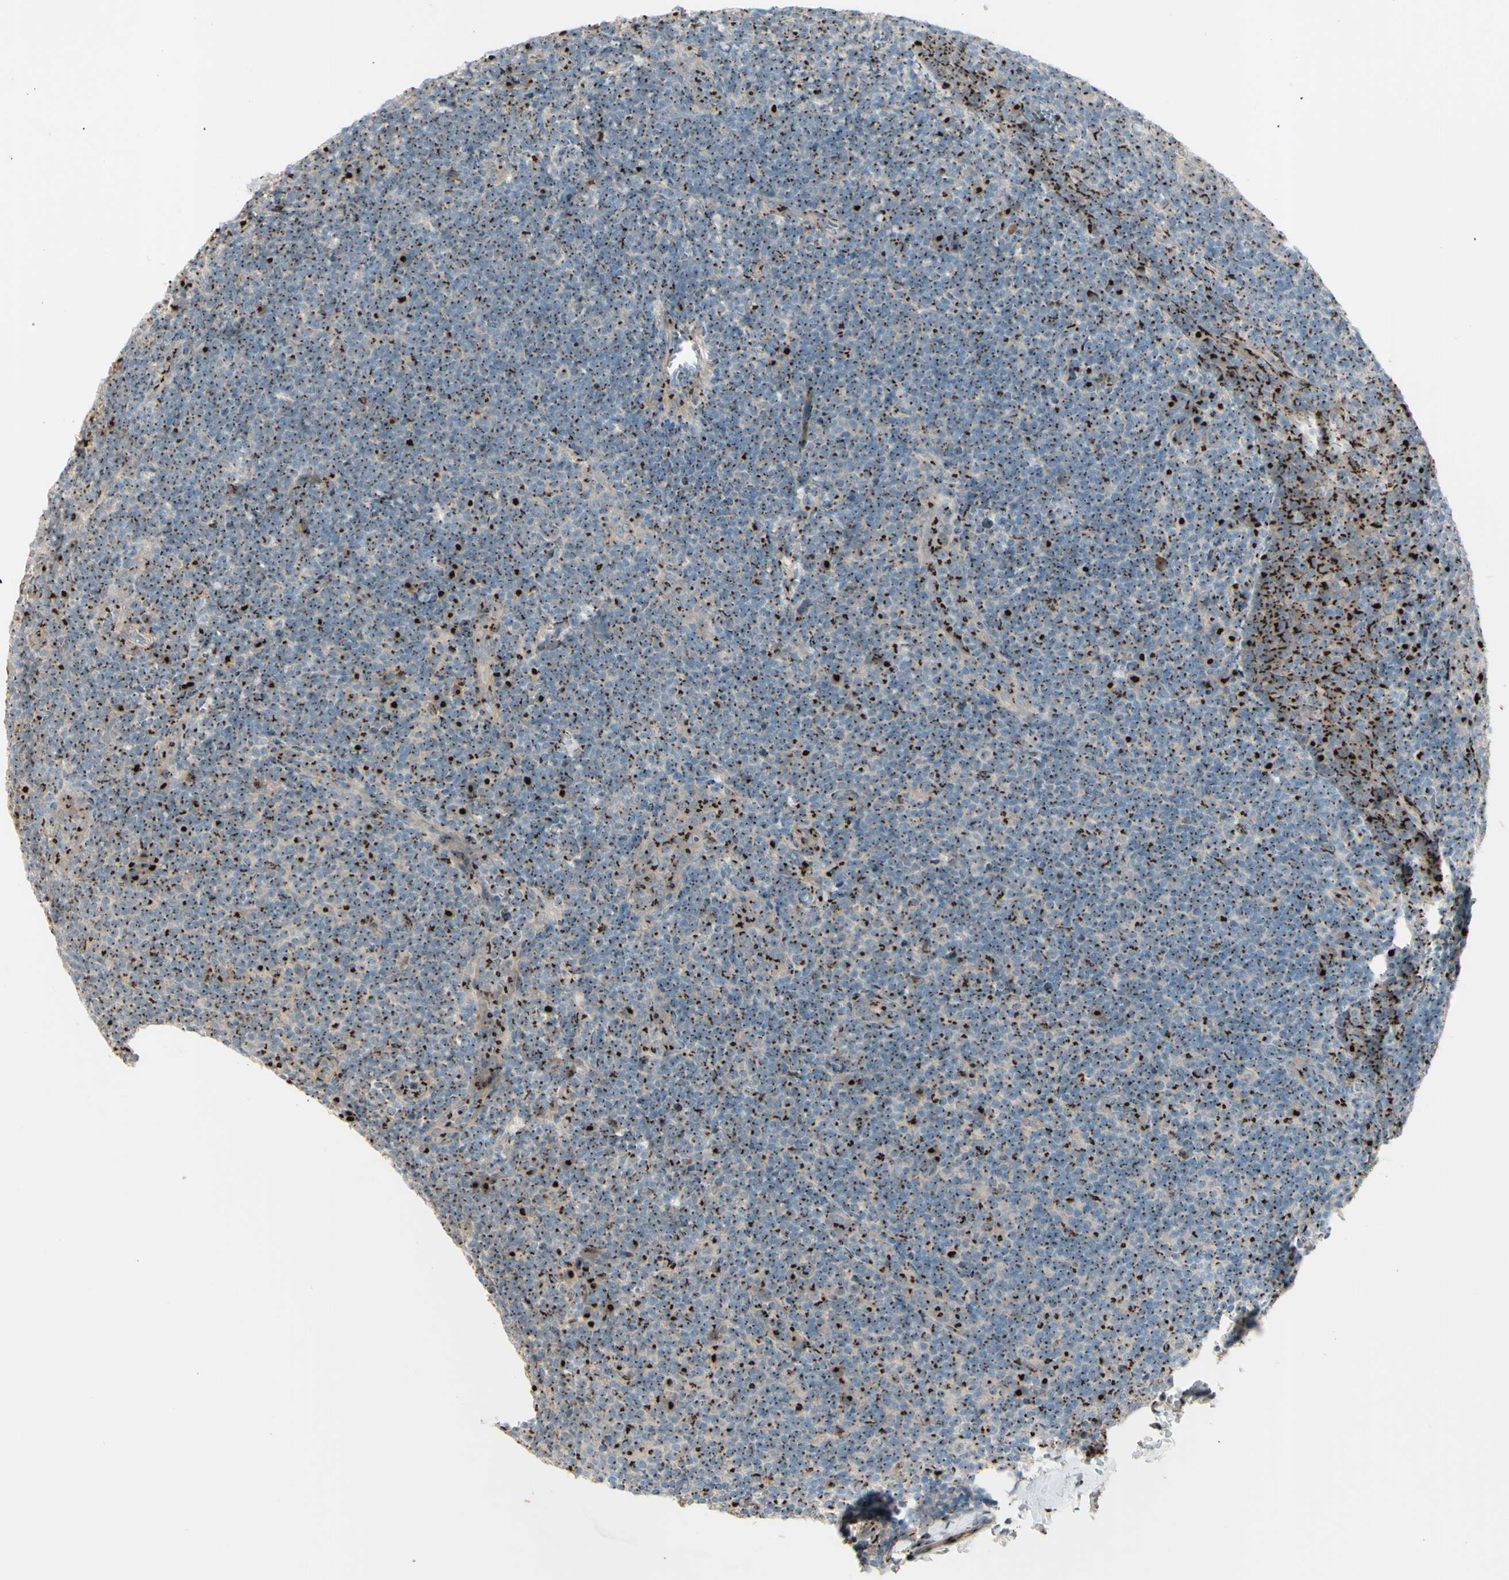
{"staining": {"intensity": "moderate", "quantity": "25%-75%", "location": "cytoplasmic/membranous"}, "tissue": "tonsil", "cell_type": "Germinal center cells", "image_type": "normal", "snomed": [{"axis": "morphology", "description": "Normal tissue, NOS"}, {"axis": "topography", "description": "Tonsil"}], "caption": "Brown immunohistochemical staining in benign human tonsil reveals moderate cytoplasmic/membranous staining in approximately 25%-75% of germinal center cells.", "gene": "BPNT2", "patient": {"sex": "male", "age": 31}}